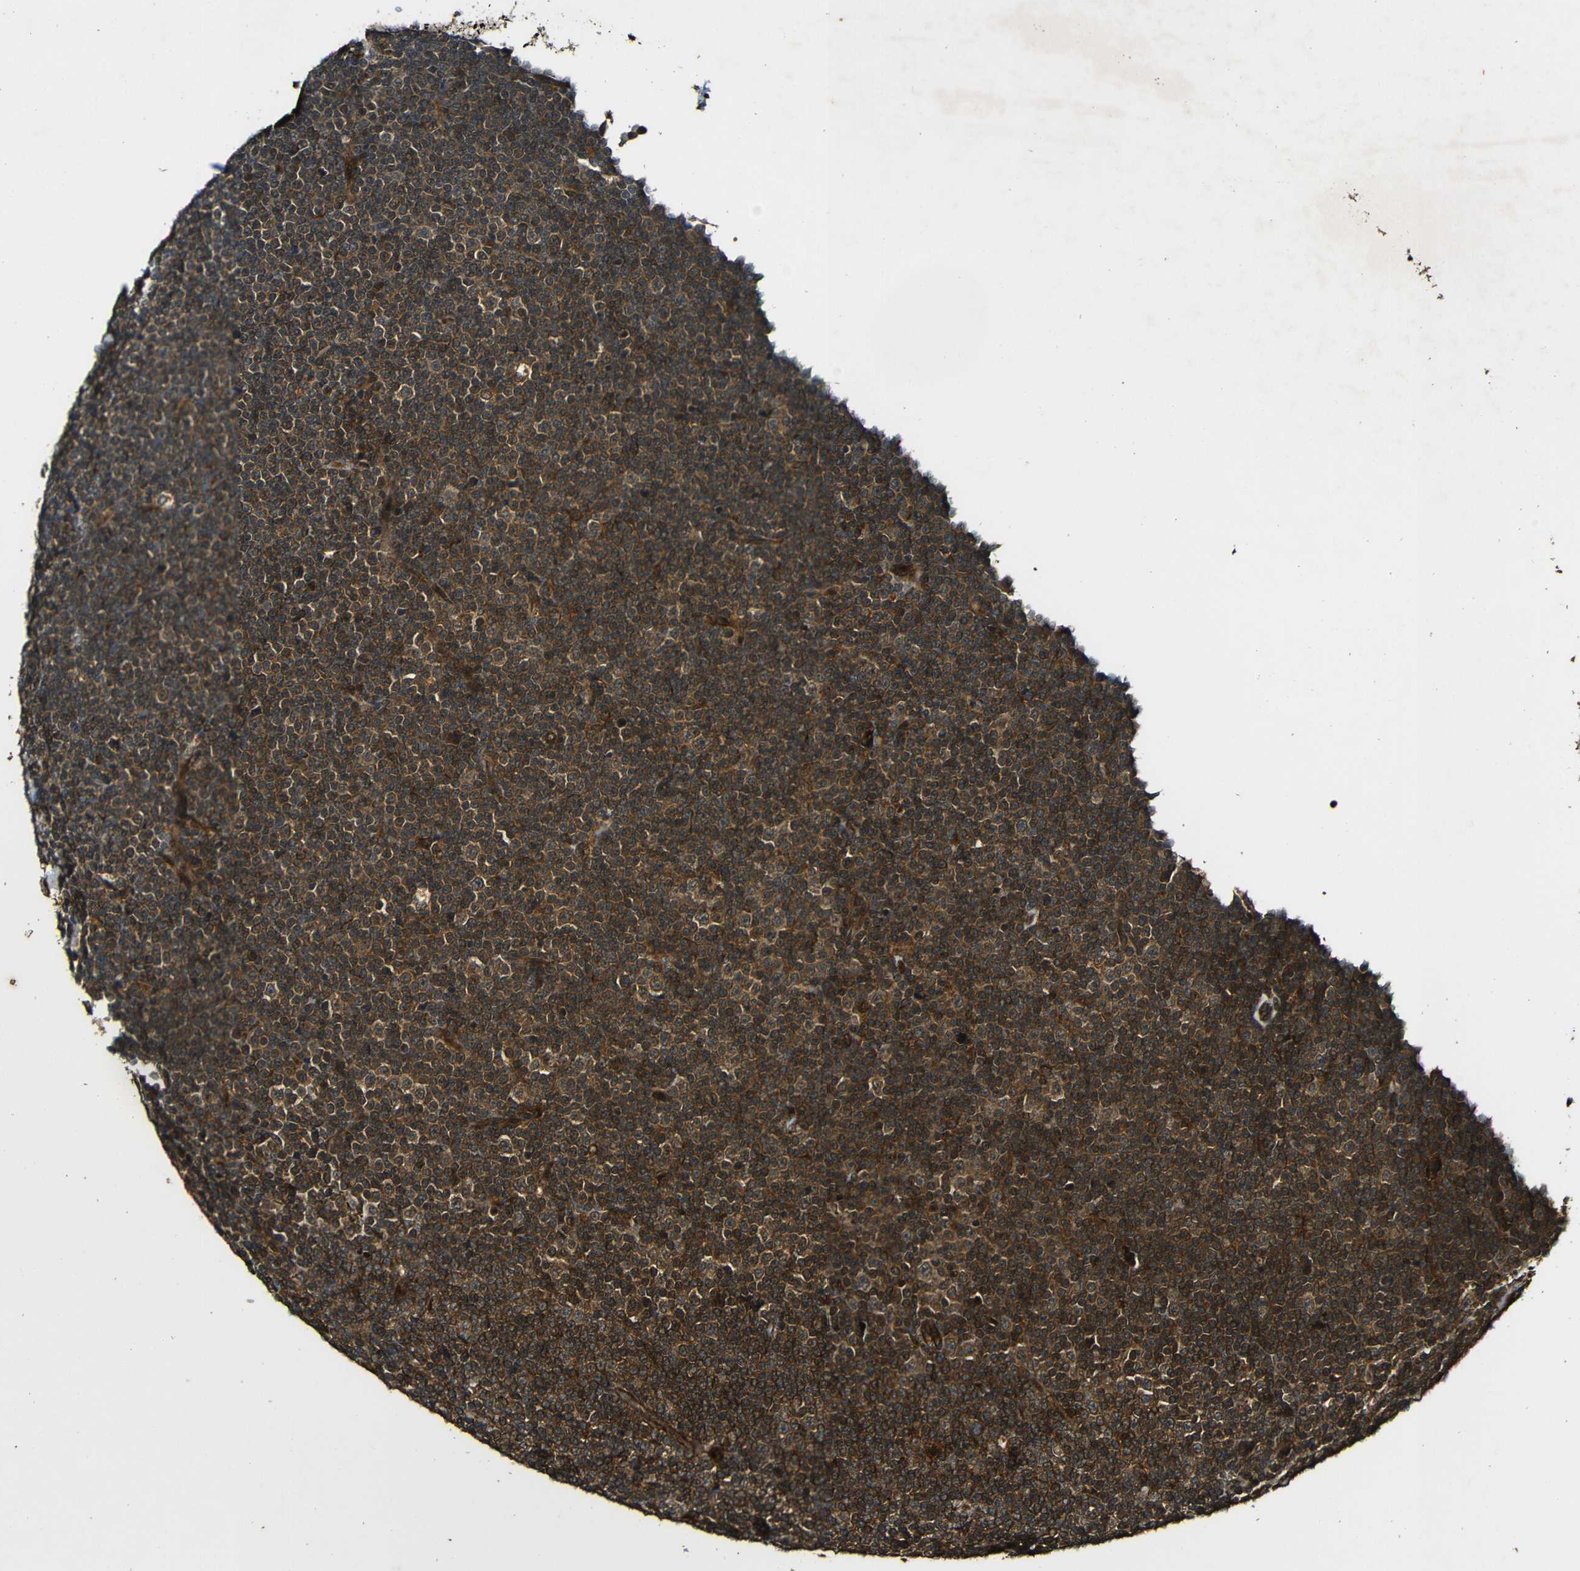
{"staining": {"intensity": "strong", "quantity": ">75%", "location": "cytoplasmic/membranous"}, "tissue": "lymphoma", "cell_type": "Tumor cells", "image_type": "cancer", "snomed": [{"axis": "morphology", "description": "Malignant lymphoma, non-Hodgkin's type, Low grade"}, {"axis": "topography", "description": "Lymph node"}], "caption": "A high-resolution histopathology image shows immunohistochemistry staining of malignant lymphoma, non-Hodgkin's type (low-grade), which displays strong cytoplasmic/membranous expression in about >75% of tumor cells.", "gene": "CASP8", "patient": {"sex": "female", "age": 67}}